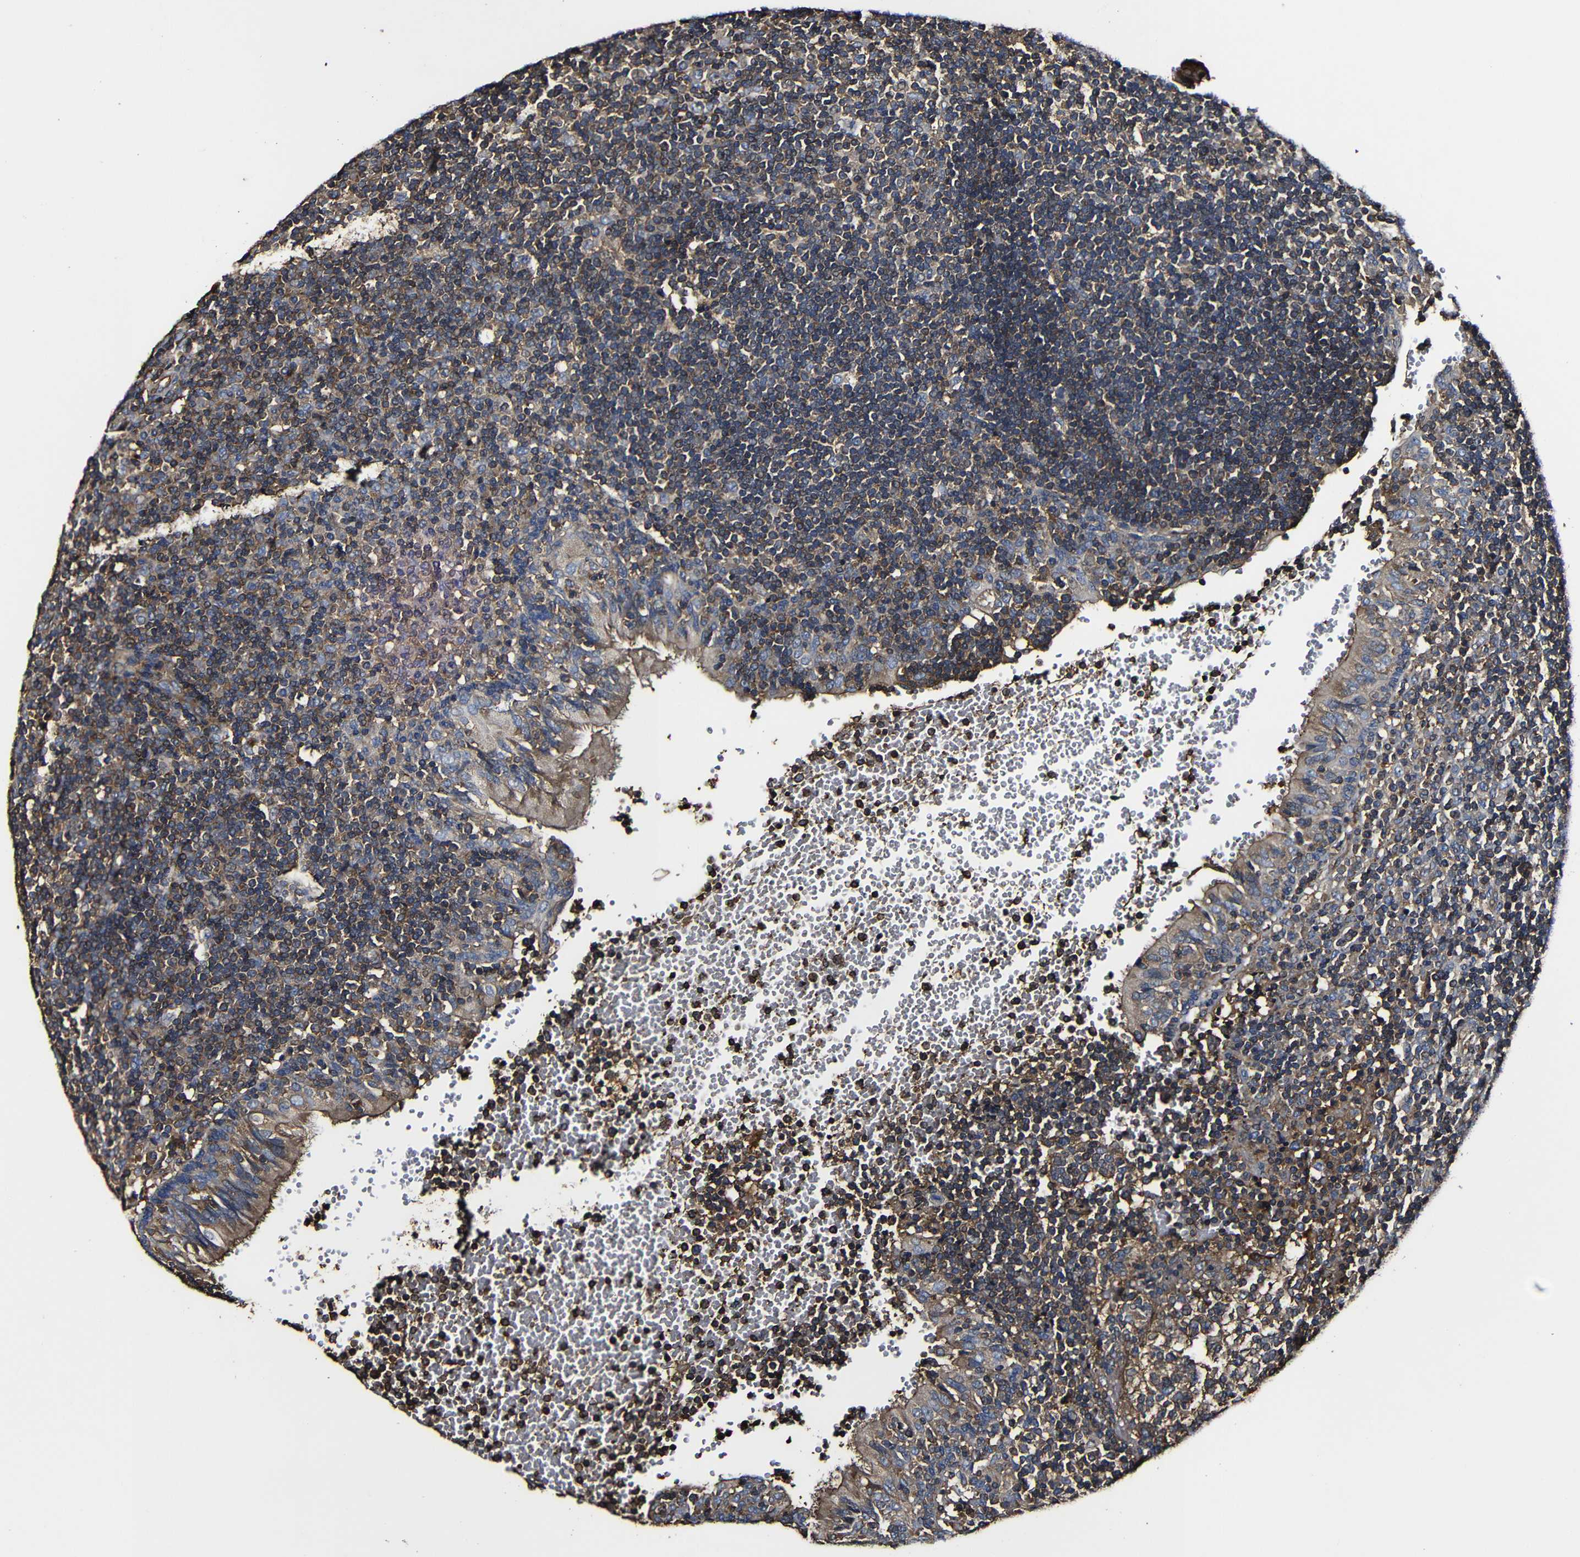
{"staining": {"intensity": "moderate", "quantity": ">75%", "location": "cytoplasmic/membranous"}, "tissue": "tonsil", "cell_type": "Germinal center cells", "image_type": "normal", "snomed": [{"axis": "morphology", "description": "Normal tissue, NOS"}, {"axis": "topography", "description": "Tonsil"}], "caption": "Approximately >75% of germinal center cells in normal tonsil demonstrate moderate cytoplasmic/membranous protein positivity as visualized by brown immunohistochemical staining.", "gene": "MSN", "patient": {"sex": "female", "age": 40}}